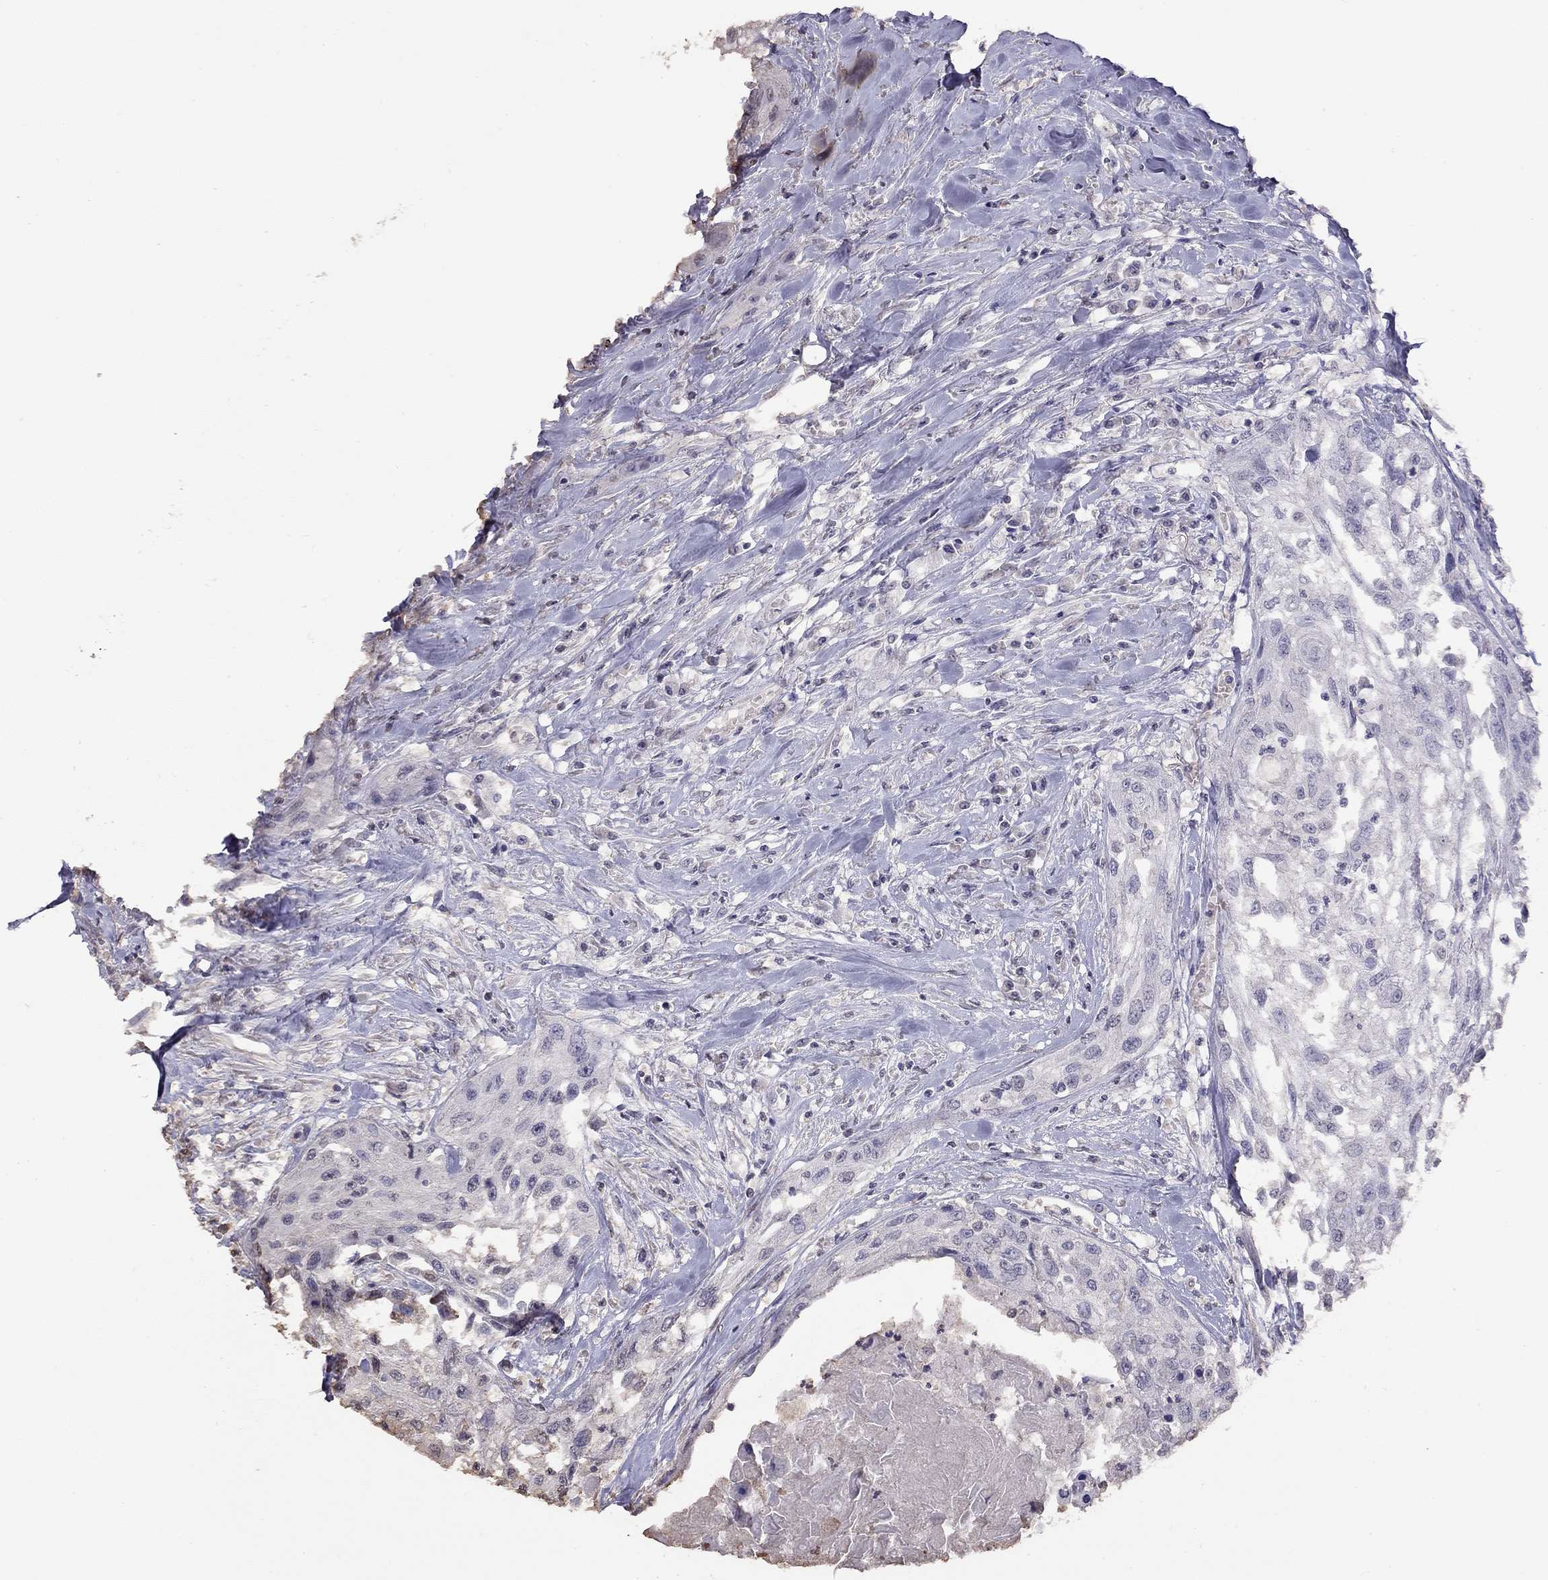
{"staining": {"intensity": "negative", "quantity": "none", "location": "none"}, "tissue": "head and neck cancer", "cell_type": "Tumor cells", "image_type": "cancer", "snomed": [{"axis": "morphology", "description": "Normal tissue, NOS"}, {"axis": "morphology", "description": "Squamous cell carcinoma, NOS"}, {"axis": "topography", "description": "Oral tissue"}, {"axis": "topography", "description": "Peripheral nerve tissue"}, {"axis": "topography", "description": "Head-Neck"}], "caption": "This is a image of immunohistochemistry staining of head and neck squamous cell carcinoma, which shows no staining in tumor cells.", "gene": "SUN3", "patient": {"sex": "female", "age": 59}}